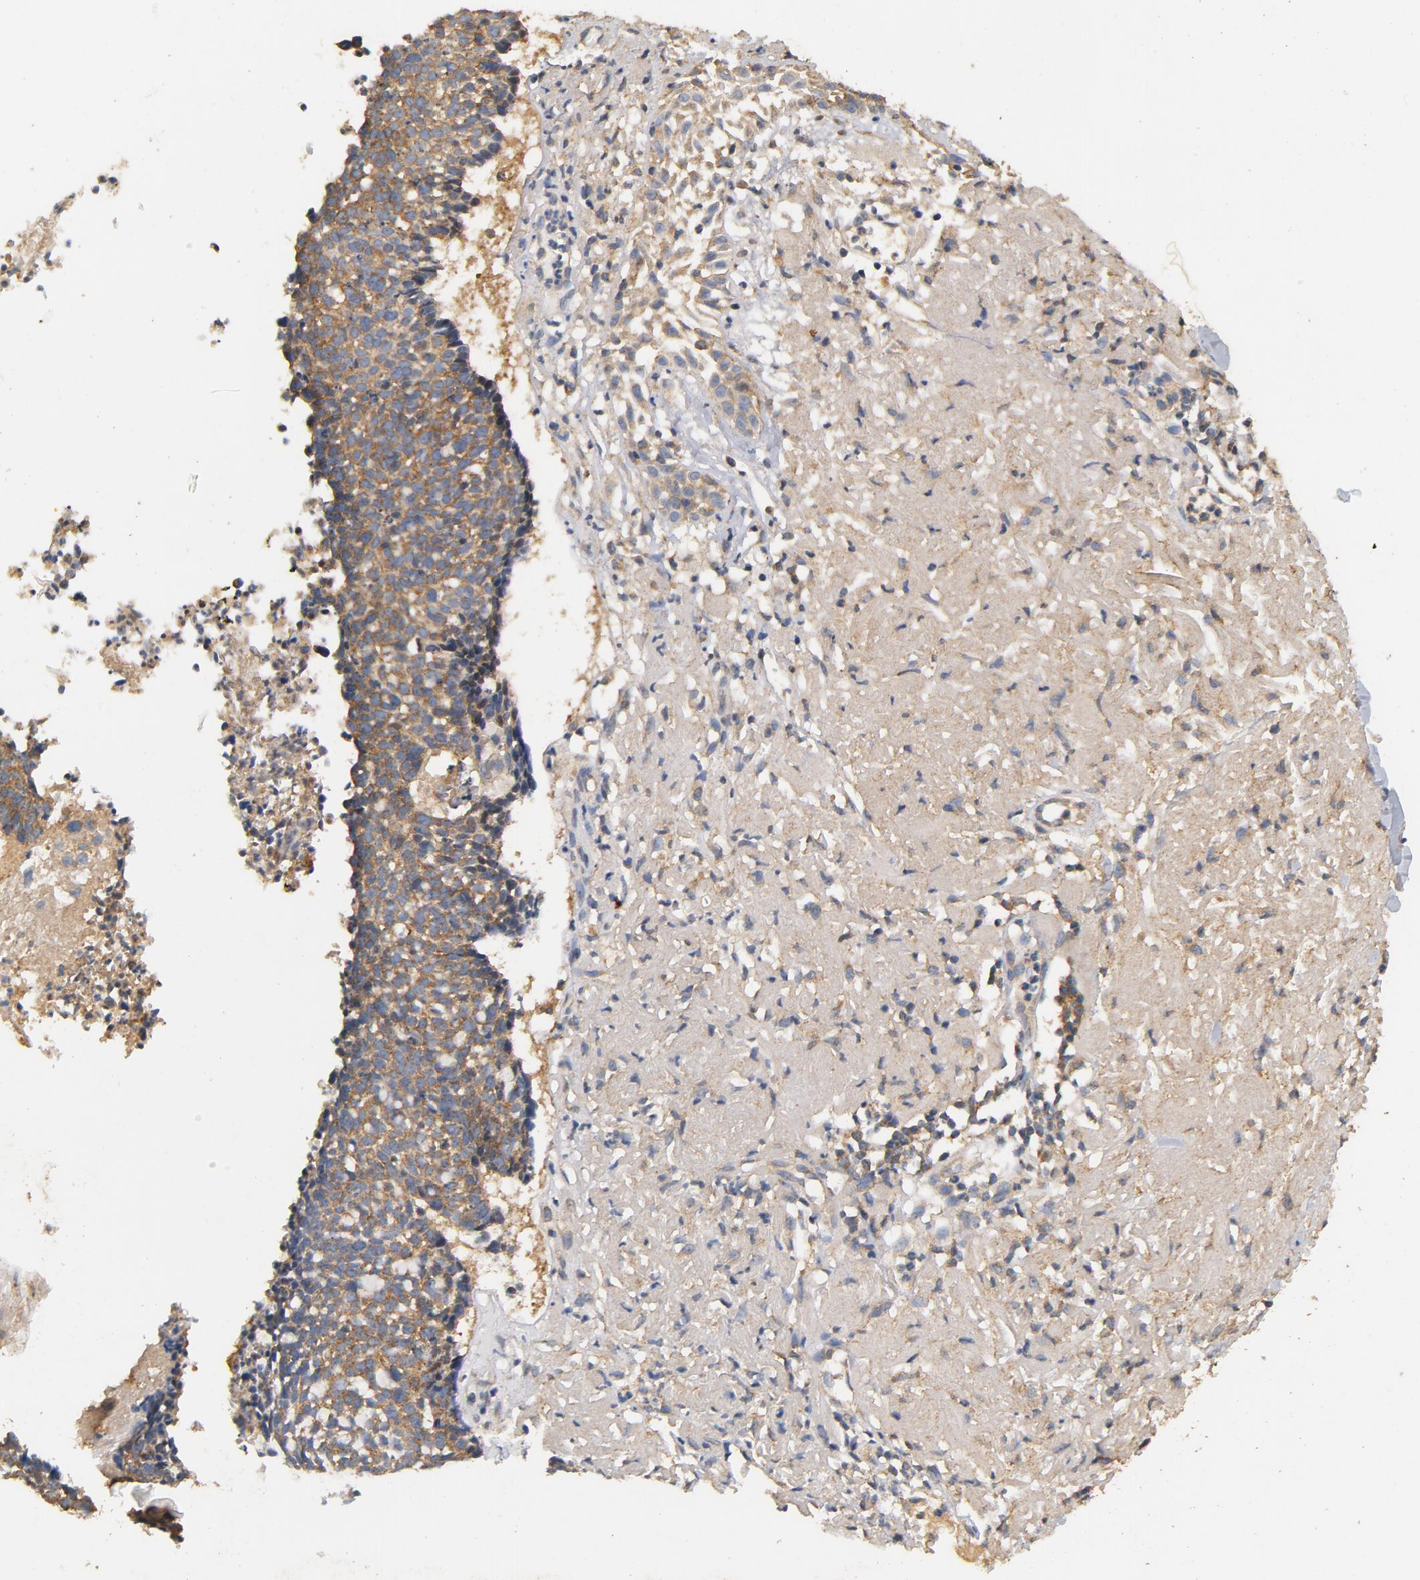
{"staining": {"intensity": "moderate", "quantity": ">75%", "location": "cytoplasmic/membranous"}, "tissue": "skin cancer", "cell_type": "Tumor cells", "image_type": "cancer", "snomed": [{"axis": "morphology", "description": "Basal cell carcinoma"}, {"axis": "topography", "description": "Skin"}], "caption": "IHC photomicrograph of neoplastic tissue: skin cancer stained using immunohistochemistry (IHC) reveals medium levels of moderate protein expression localized specifically in the cytoplasmic/membranous of tumor cells, appearing as a cytoplasmic/membranous brown color.", "gene": "DDX6", "patient": {"sex": "male", "age": 87}}